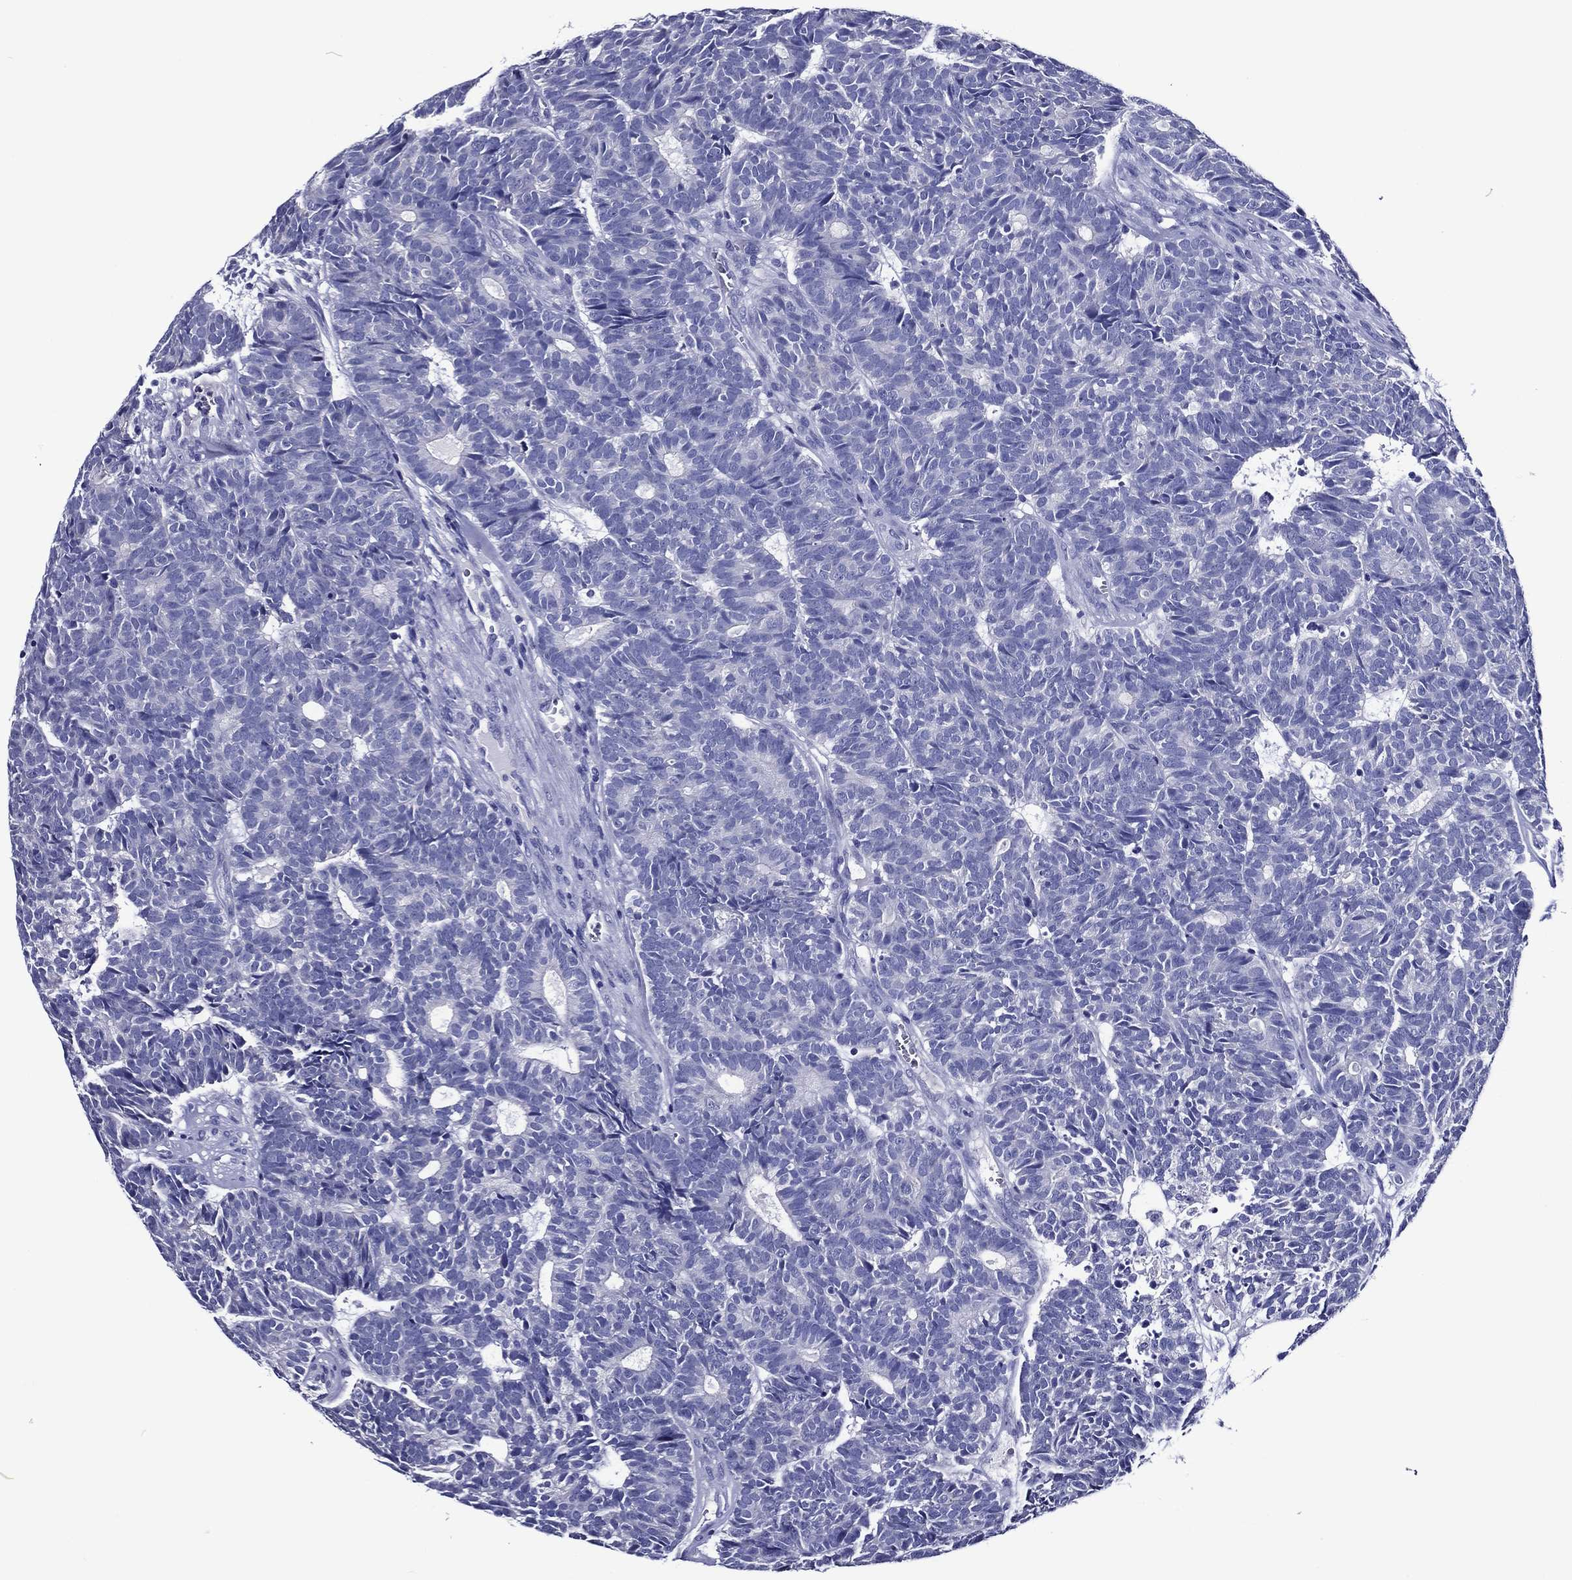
{"staining": {"intensity": "negative", "quantity": "none", "location": "none"}, "tissue": "head and neck cancer", "cell_type": "Tumor cells", "image_type": "cancer", "snomed": [{"axis": "morphology", "description": "Adenocarcinoma, NOS"}, {"axis": "topography", "description": "Head-Neck"}], "caption": "Immunohistochemistry photomicrograph of human head and neck adenocarcinoma stained for a protein (brown), which demonstrates no staining in tumor cells.", "gene": "ACE2", "patient": {"sex": "female", "age": 81}}